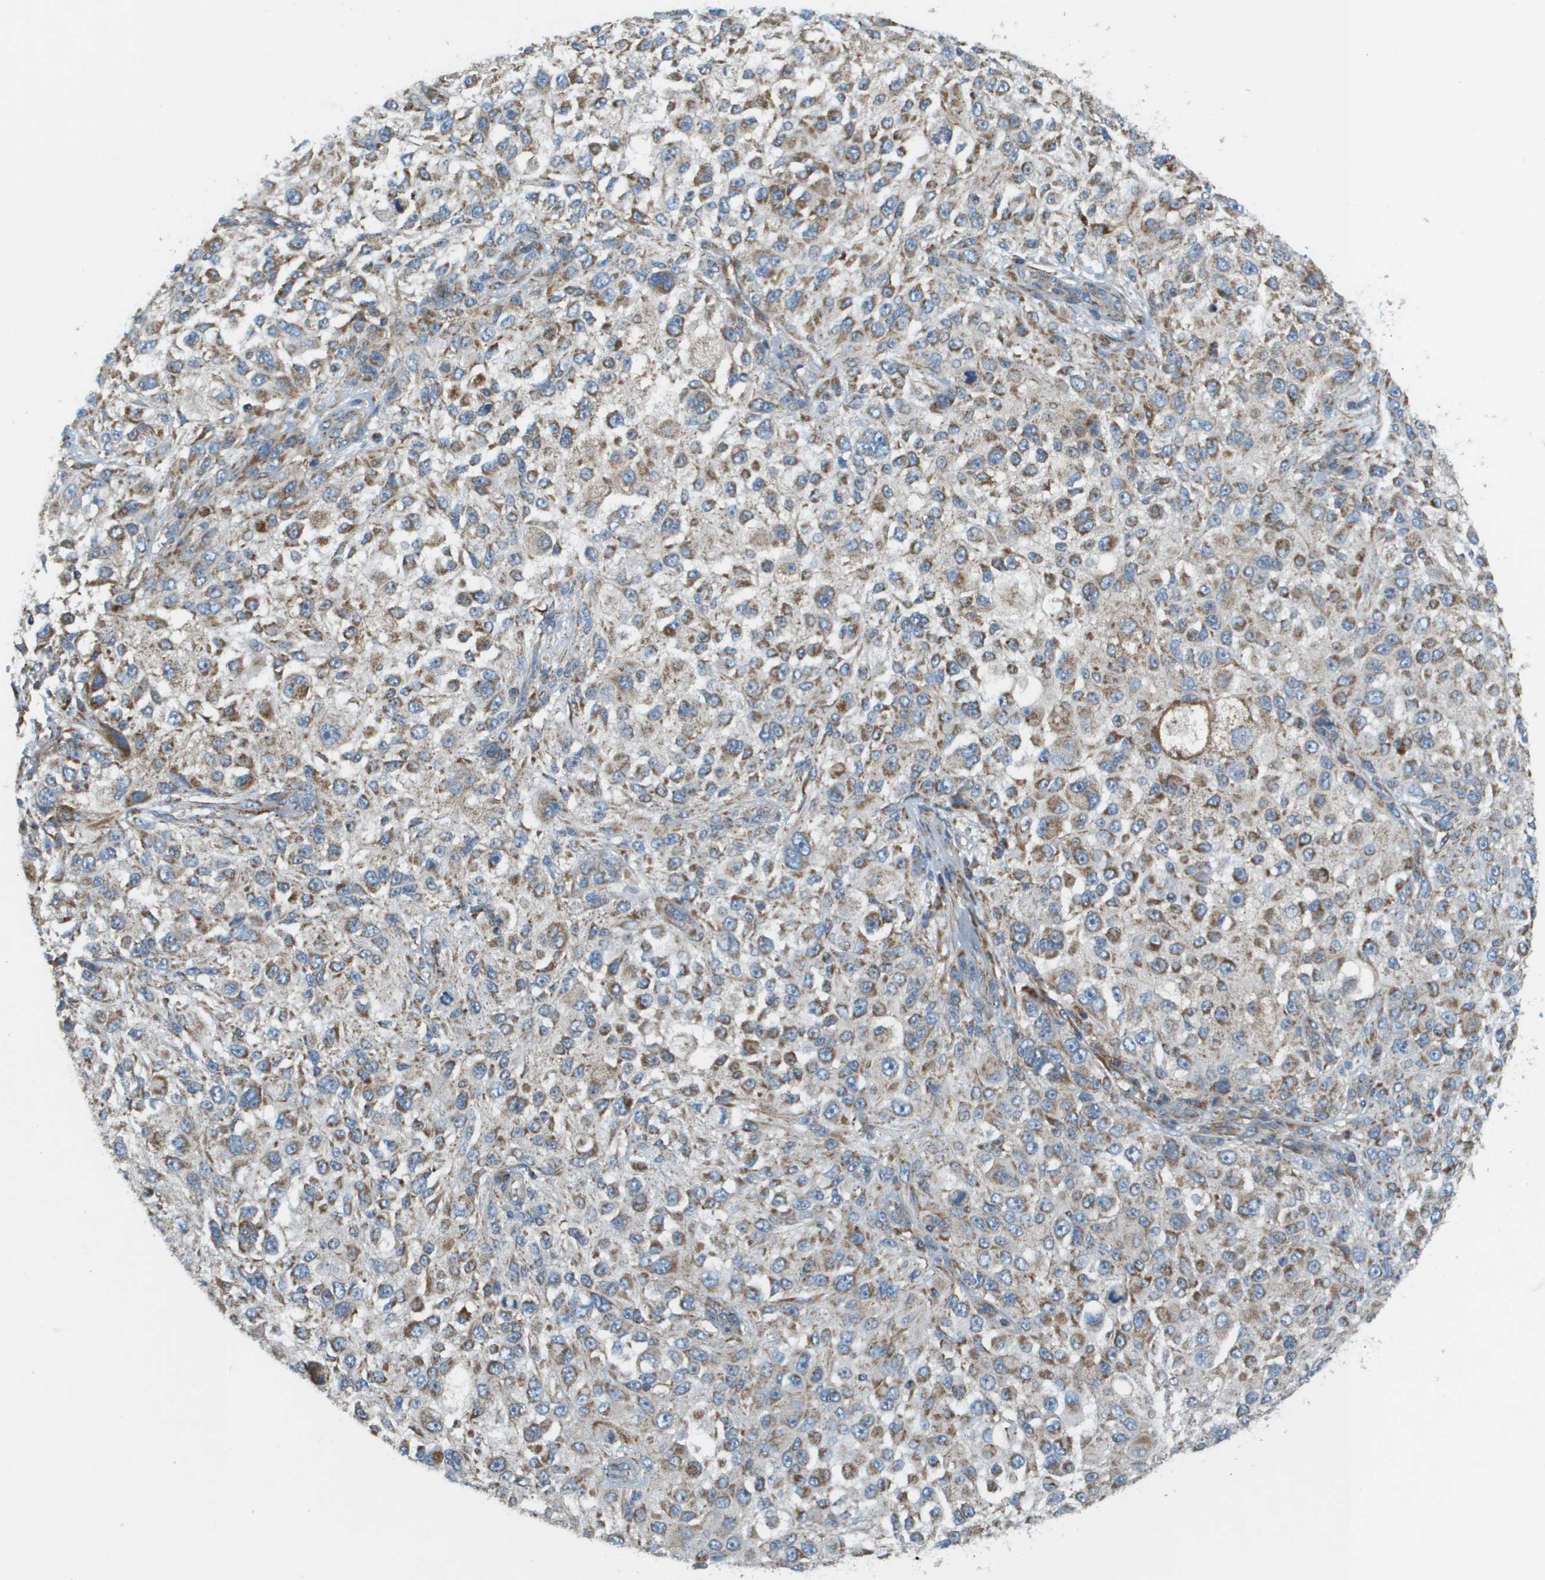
{"staining": {"intensity": "moderate", "quantity": ">75%", "location": "cytoplasmic/membranous"}, "tissue": "melanoma", "cell_type": "Tumor cells", "image_type": "cancer", "snomed": [{"axis": "morphology", "description": "Necrosis, NOS"}, {"axis": "morphology", "description": "Malignant melanoma, NOS"}, {"axis": "topography", "description": "Skin"}], "caption": "A photomicrograph showing moderate cytoplasmic/membranous positivity in approximately >75% of tumor cells in melanoma, as visualized by brown immunohistochemical staining.", "gene": "TAOK3", "patient": {"sex": "female", "age": 87}}